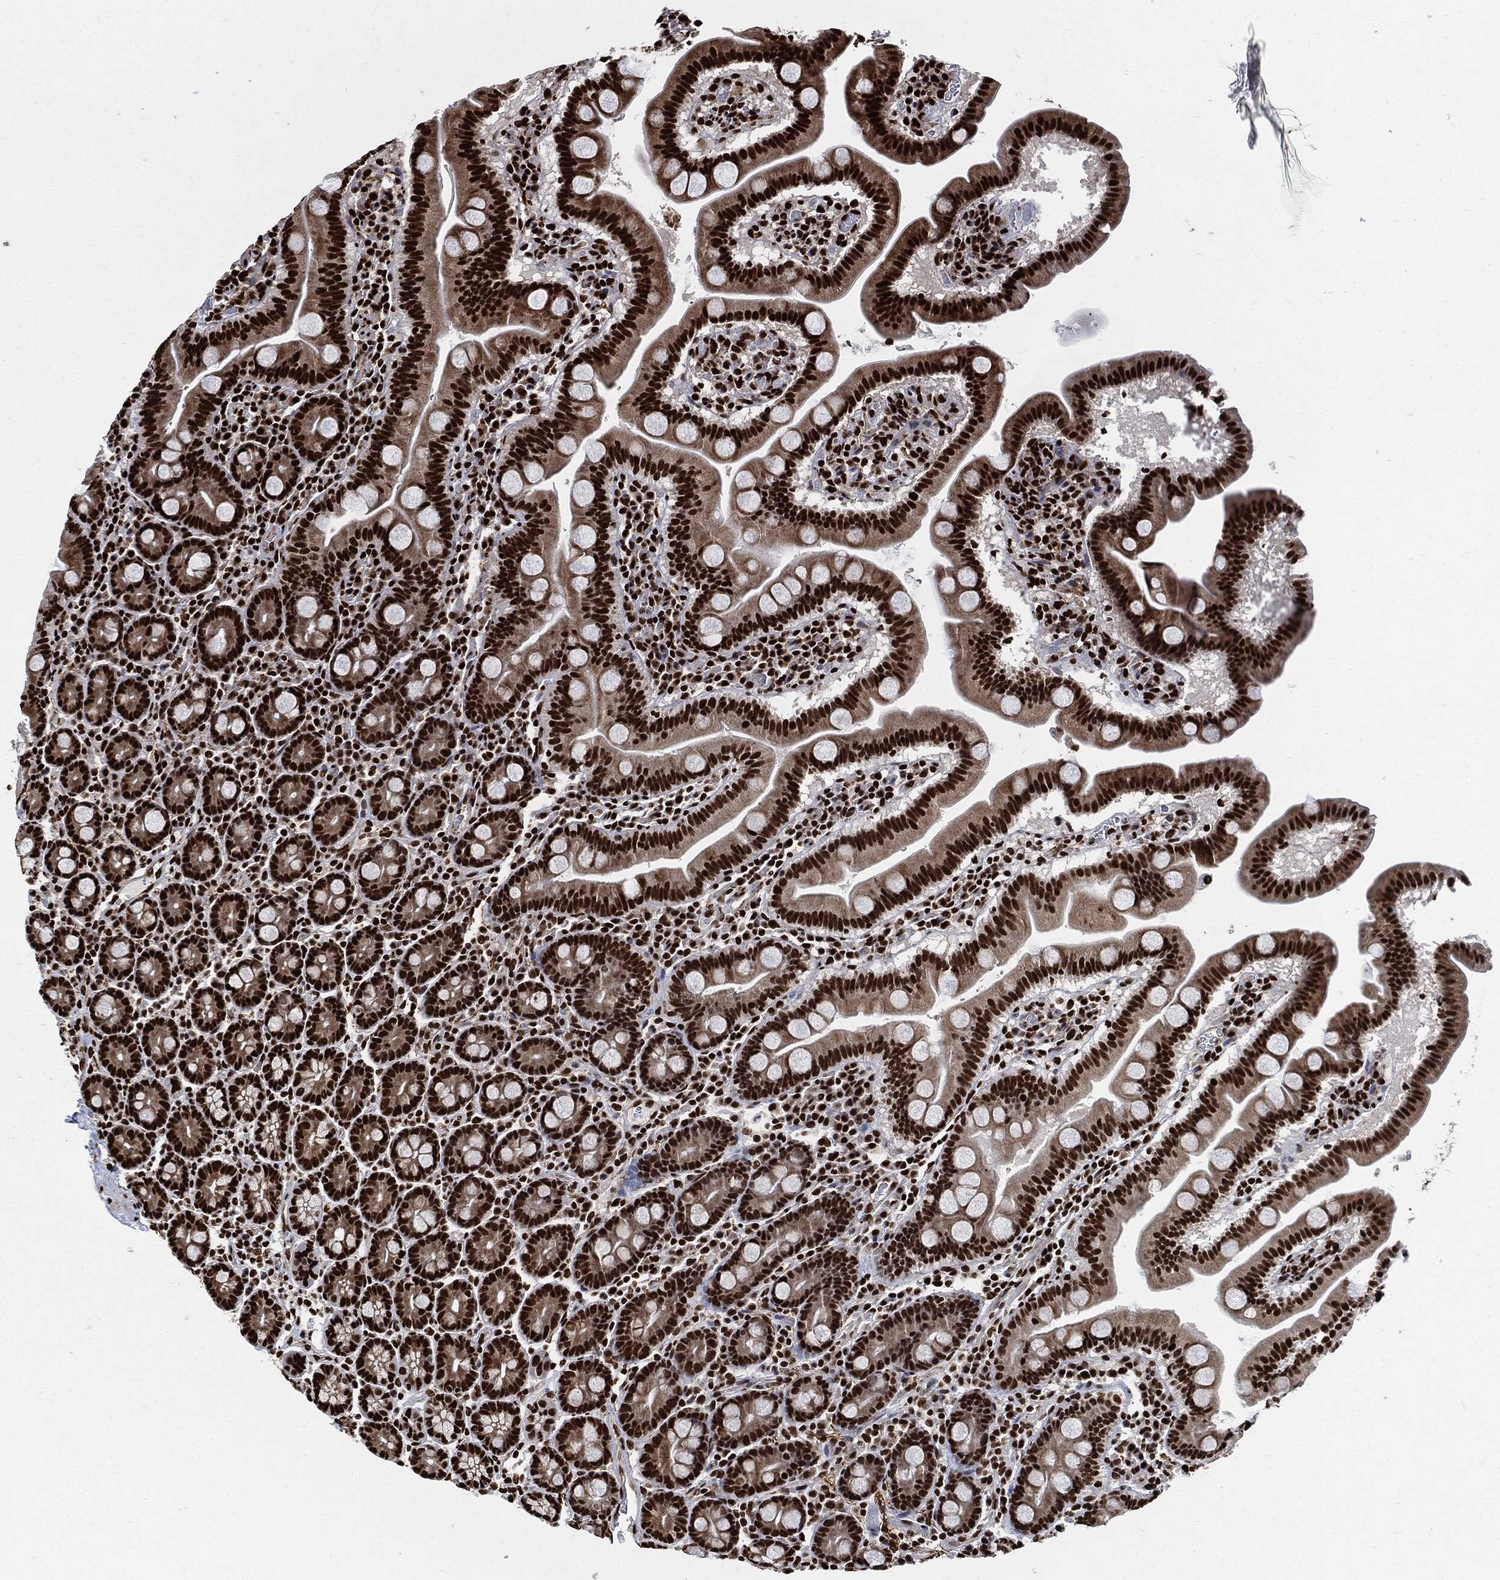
{"staining": {"intensity": "strong", "quantity": ">75%", "location": "nuclear"}, "tissue": "duodenum", "cell_type": "Glandular cells", "image_type": "normal", "snomed": [{"axis": "morphology", "description": "Normal tissue, NOS"}, {"axis": "topography", "description": "Duodenum"}], "caption": "Immunohistochemistry micrograph of unremarkable human duodenum stained for a protein (brown), which exhibits high levels of strong nuclear positivity in approximately >75% of glandular cells.", "gene": "RECQL", "patient": {"sex": "male", "age": 59}}